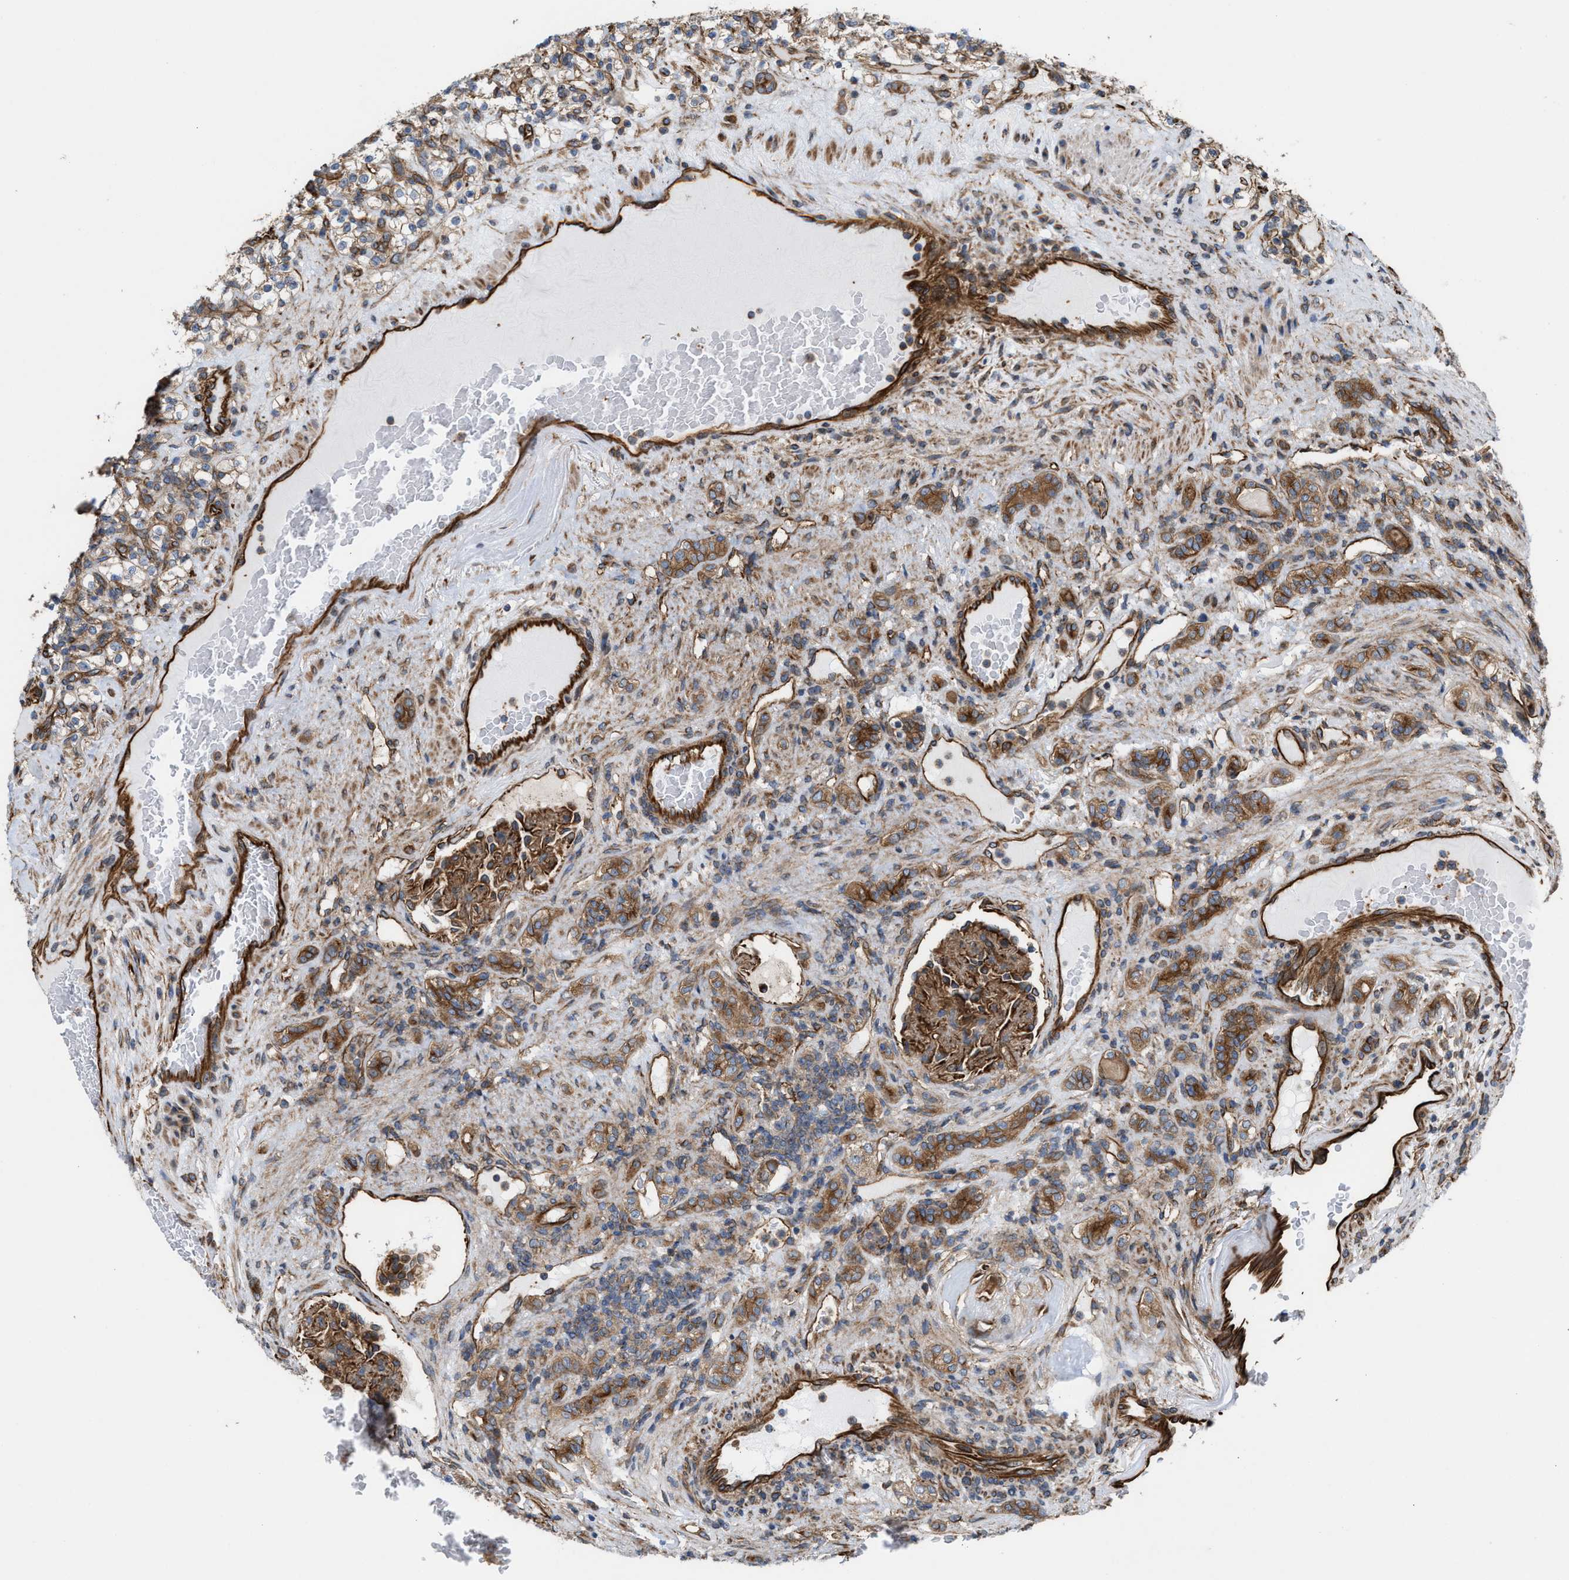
{"staining": {"intensity": "moderate", "quantity": ">75%", "location": "cytoplasmic/membranous"}, "tissue": "renal cancer", "cell_type": "Tumor cells", "image_type": "cancer", "snomed": [{"axis": "morphology", "description": "Normal tissue, NOS"}, {"axis": "morphology", "description": "Adenocarcinoma, NOS"}, {"axis": "topography", "description": "Kidney"}], "caption": "The immunohistochemical stain labels moderate cytoplasmic/membranous positivity in tumor cells of renal adenocarcinoma tissue.", "gene": "EPS15L1", "patient": {"sex": "female", "age": 72}}